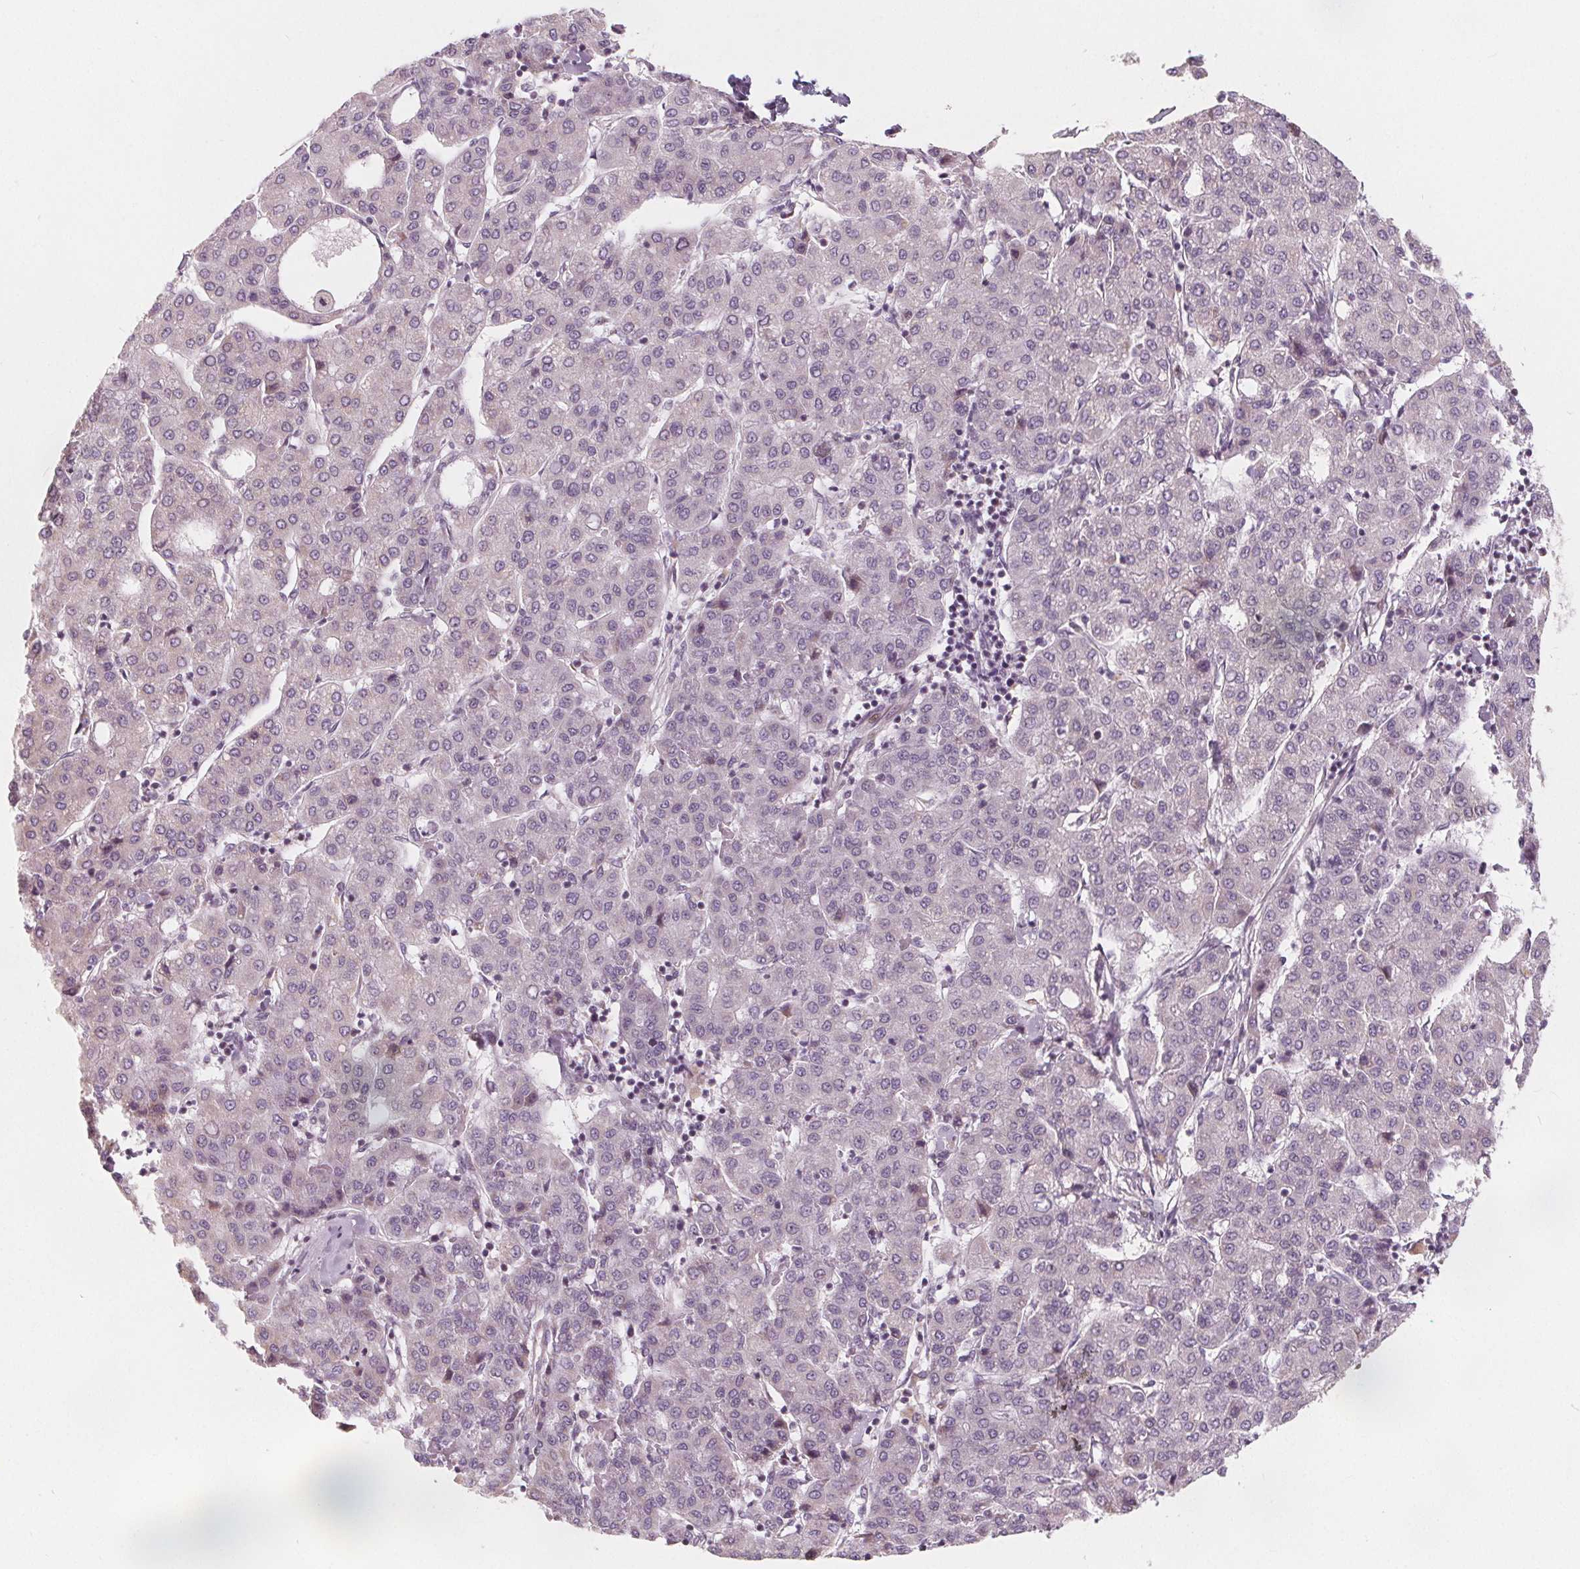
{"staining": {"intensity": "negative", "quantity": "none", "location": "none"}, "tissue": "liver cancer", "cell_type": "Tumor cells", "image_type": "cancer", "snomed": [{"axis": "morphology", "description": "Carcinoma, Hepatocellular, NOS"}, {"axis": "topography", "description": "Liver"}], "caption": "Histopathology image shows no significant protein expression in tumor cells of liver hepatocellular carcinoma.", "gene": "NUP210L", "patient": {"sex": "male", "age": 65}}